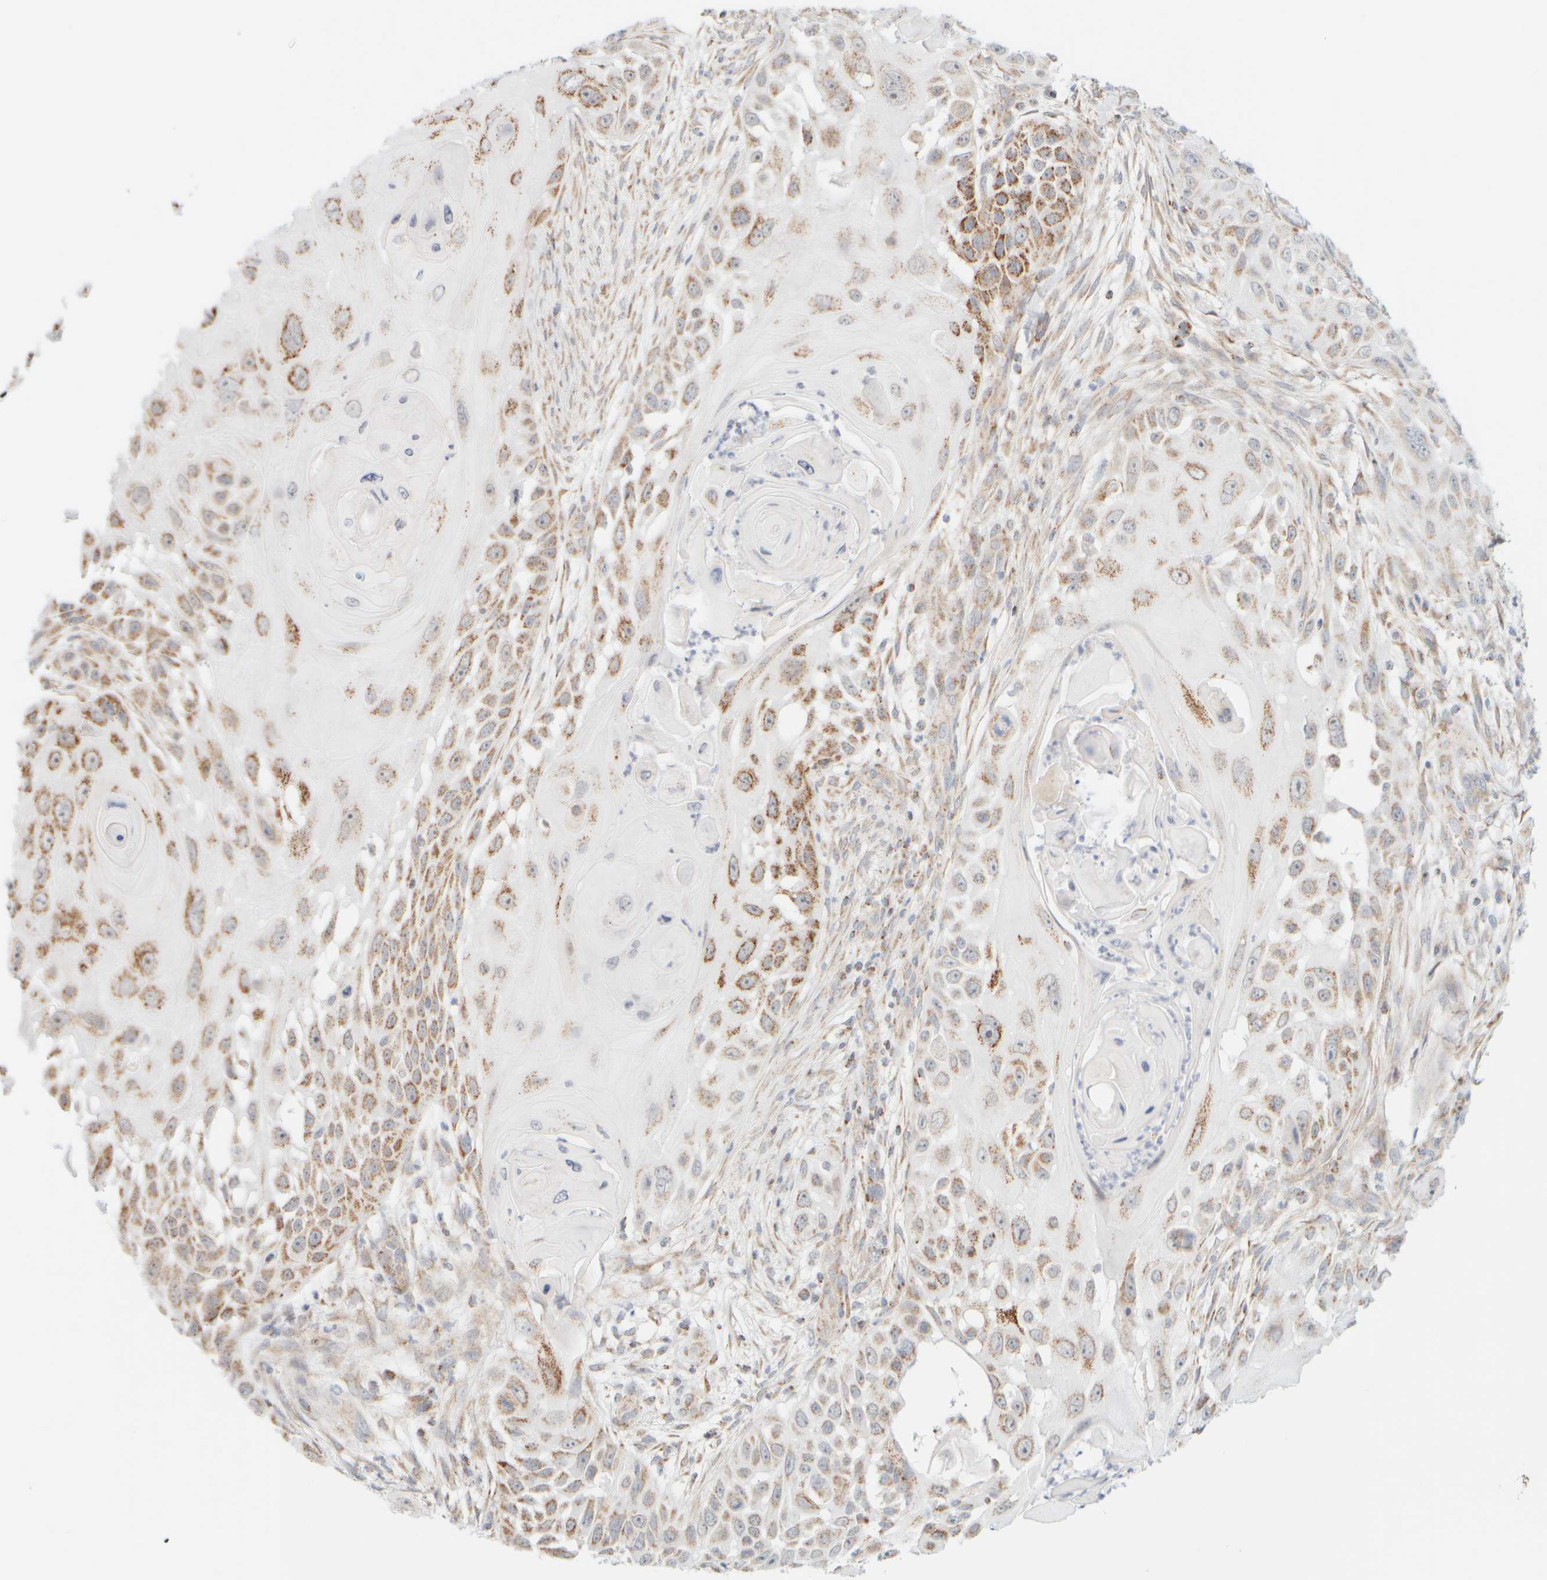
{"staining": {"intensity": "moderate", "quantity": ">75%", "location": "cytoplasmic/membranous"}, "tissue": "skin cancer", "cell_type": "Tumor cells", "image_type": "cancer", "snomed": [{"axis": "morphology", "description": "Squamous cell carcinoma, NOS"}, {"axis": "topography", "description": "Skin"}], "caption": "IHC image of neoplastic tissue: human squamous cell carcinoma (skin) stained using IHC demonstrates medium levels of moderate protein expression localized specifically in the cytoplasmic/membranous of tumor cells, appearing as a cytoplasmic/membranous brown color.", "gene": "PPM1K", "patient": {"sex": "female", "age": 44}}